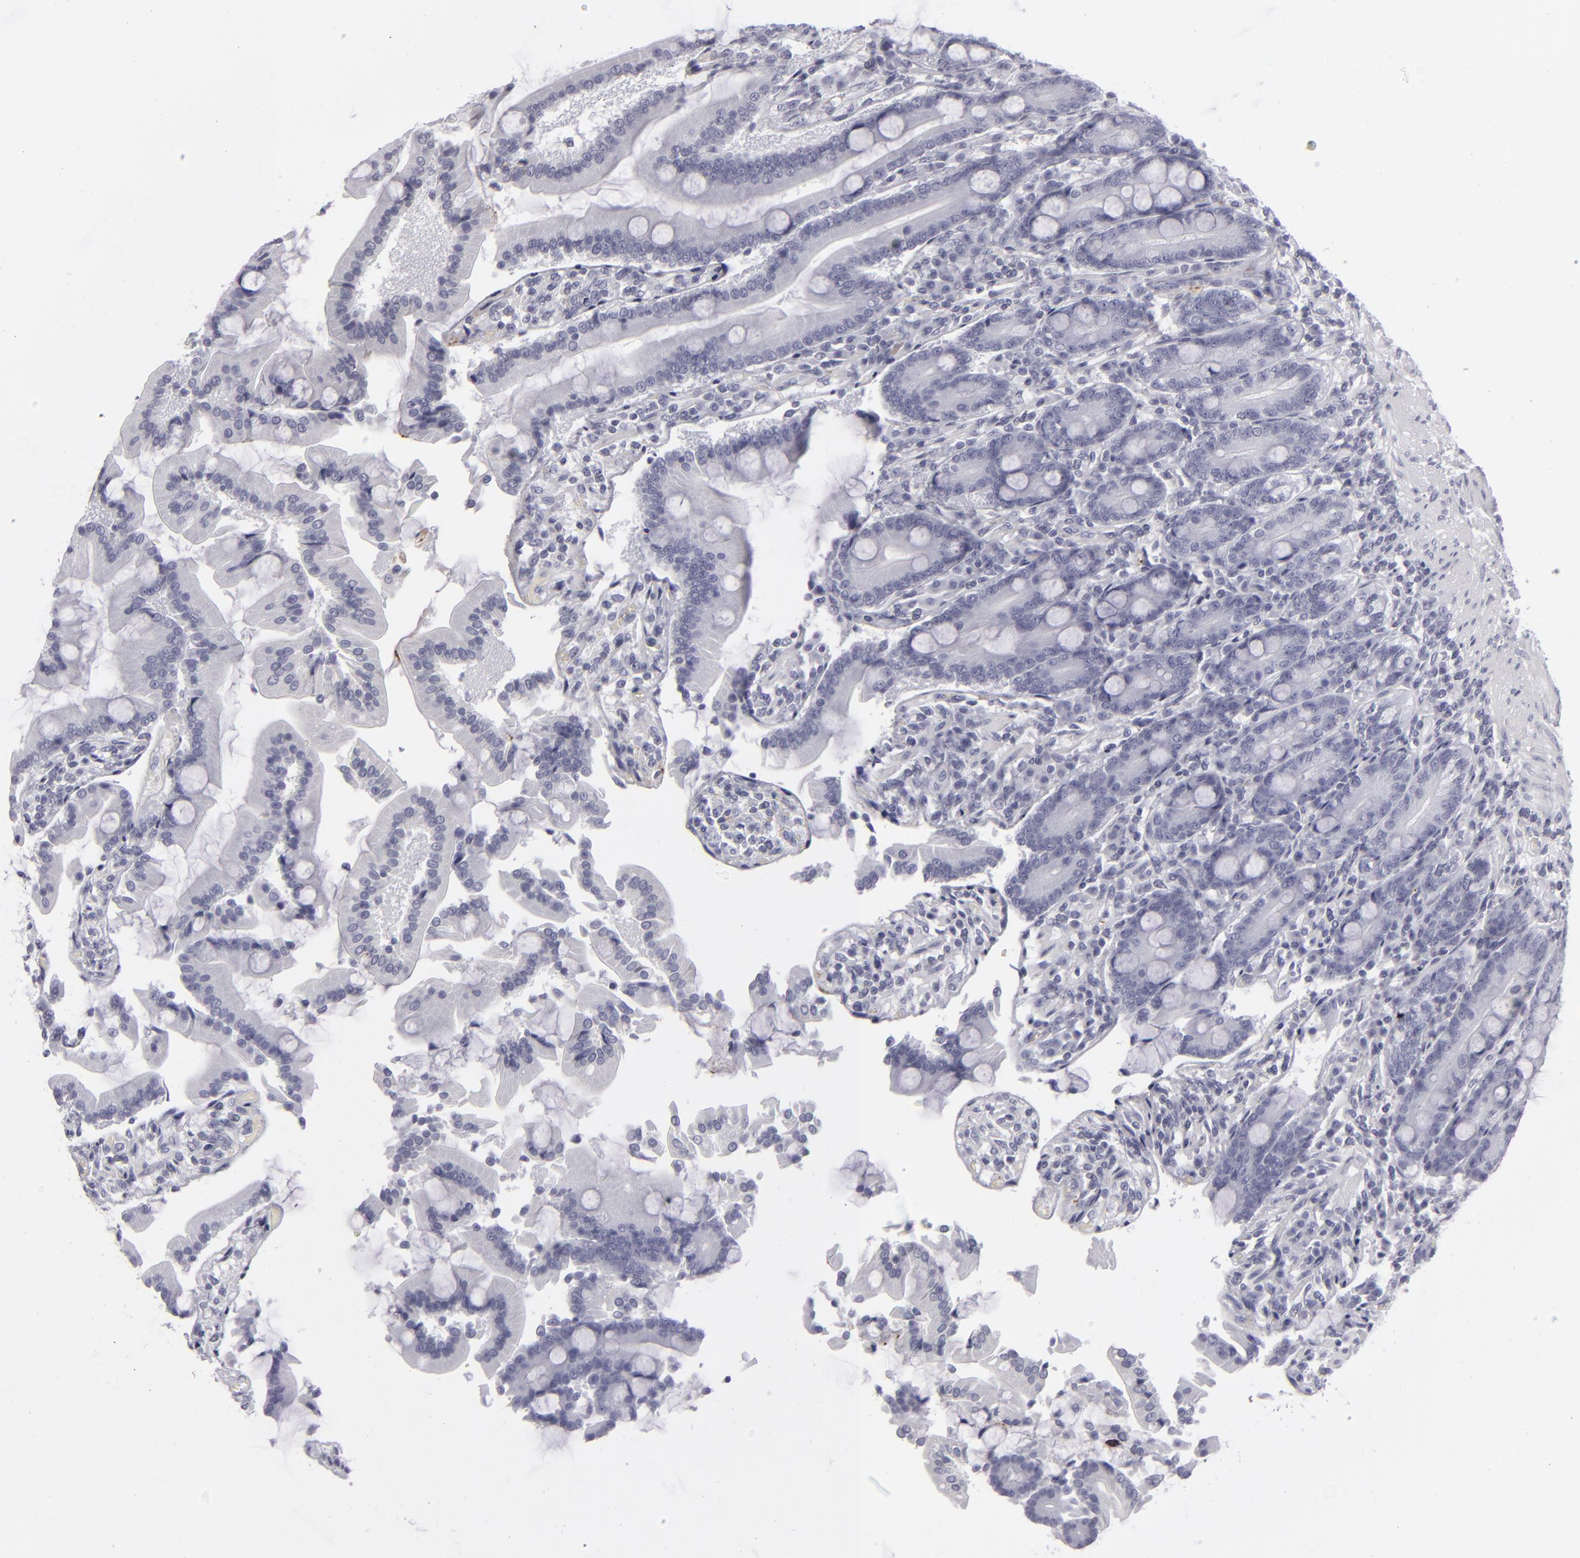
{"staining": {"intensity": "negative", "quantity": "none", "location": "none"}, "tissue": "duodenum", "cell_type": "Glandular cells", "image_type": "normal", "snomed": [{"axis": "morphology", "description": "Normal tissue, NOS"}, {"axis": "topography", "description": "Duodenum"}], "caption": "There is no significant positivity in glandular cells of duodenum.", "gene": "C9", "patient": {"sex": "female", "age": 64}}